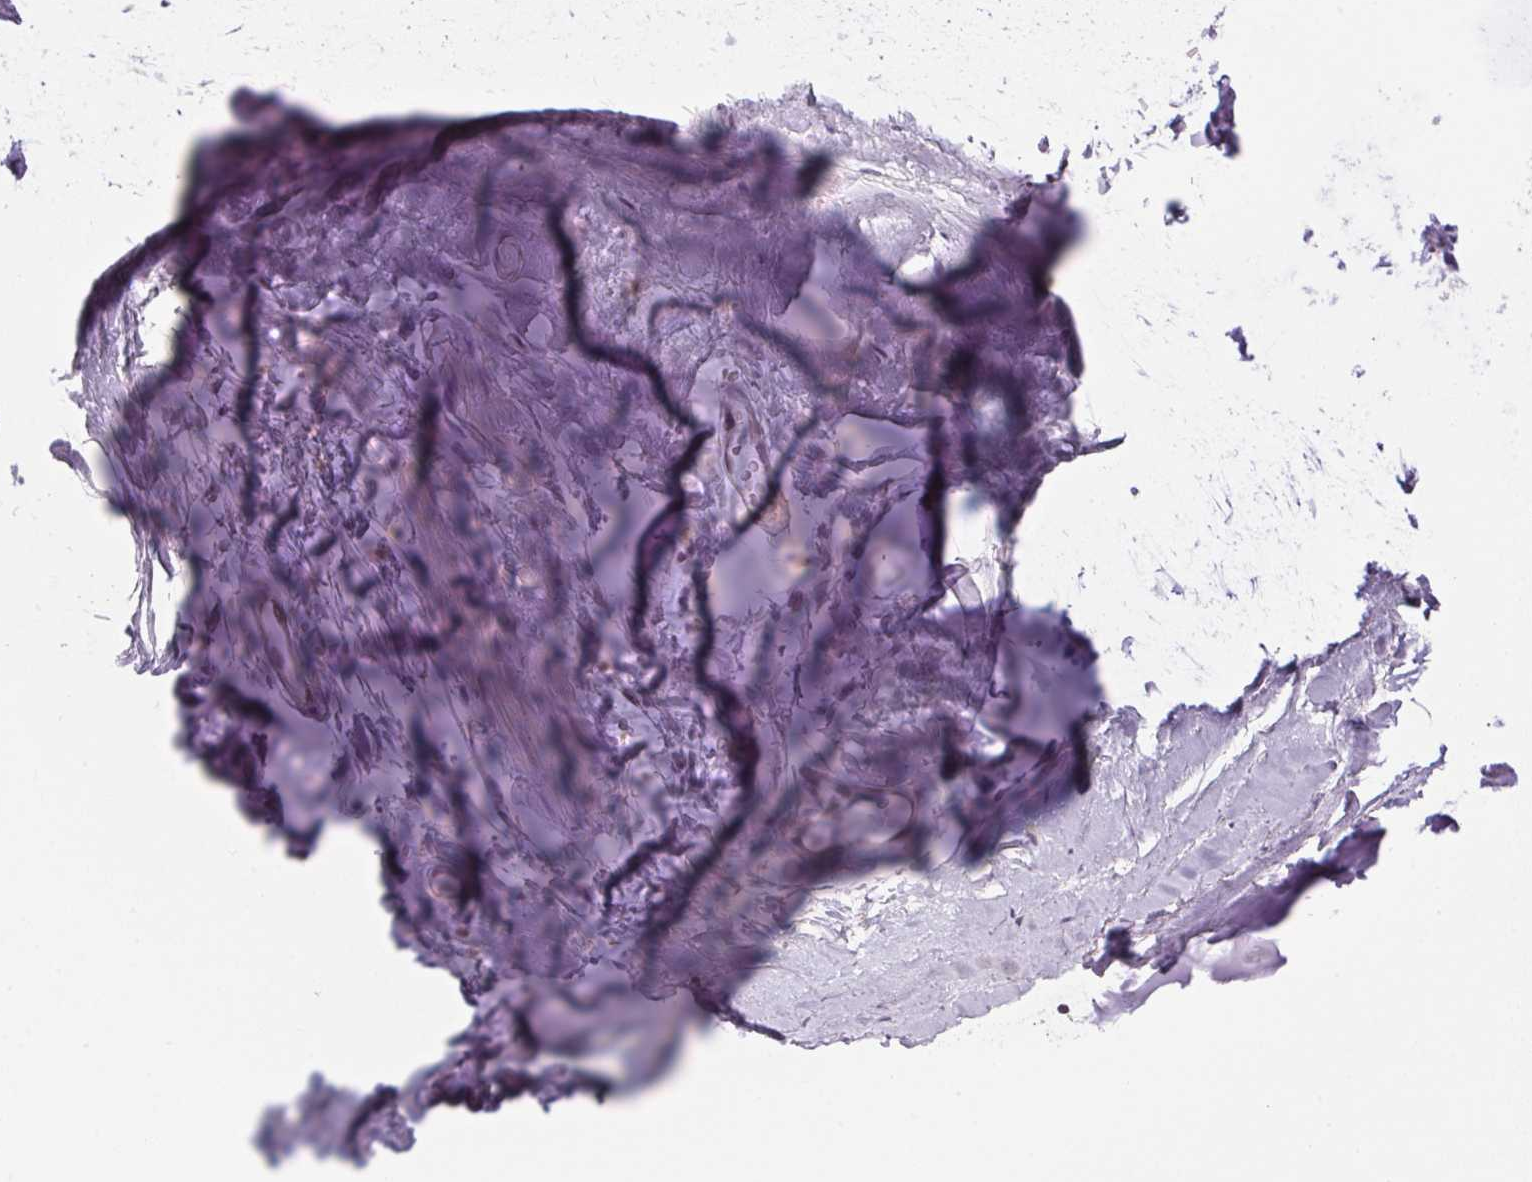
{"staining": {"intensity": "negative", "quantity": "none", "location": "none"}, "tissue": "adipose tissue", "cell_type": "Adipocytes", "image_type": "normal", "snomed": [{"axis": "morphology", "description": "Normal tissue, NOS"}, {"axis": "topography", "description": "Cartilage tissue"}, {"axis": "topography", "description": "Bronchus"}], "caption": "DAB (3,3'-diaminobenzidine) immunohistochemical staining of normal adipose tissue shows no significant positivity in adipocytes. Brightfield microscopy of immunohistochemistry (IHC) stained with DAB (brown) and hematoxylin (blue), captured at high magnification.", "gene": "SC5D", "patient": {"sex": "female", "age": 79}}